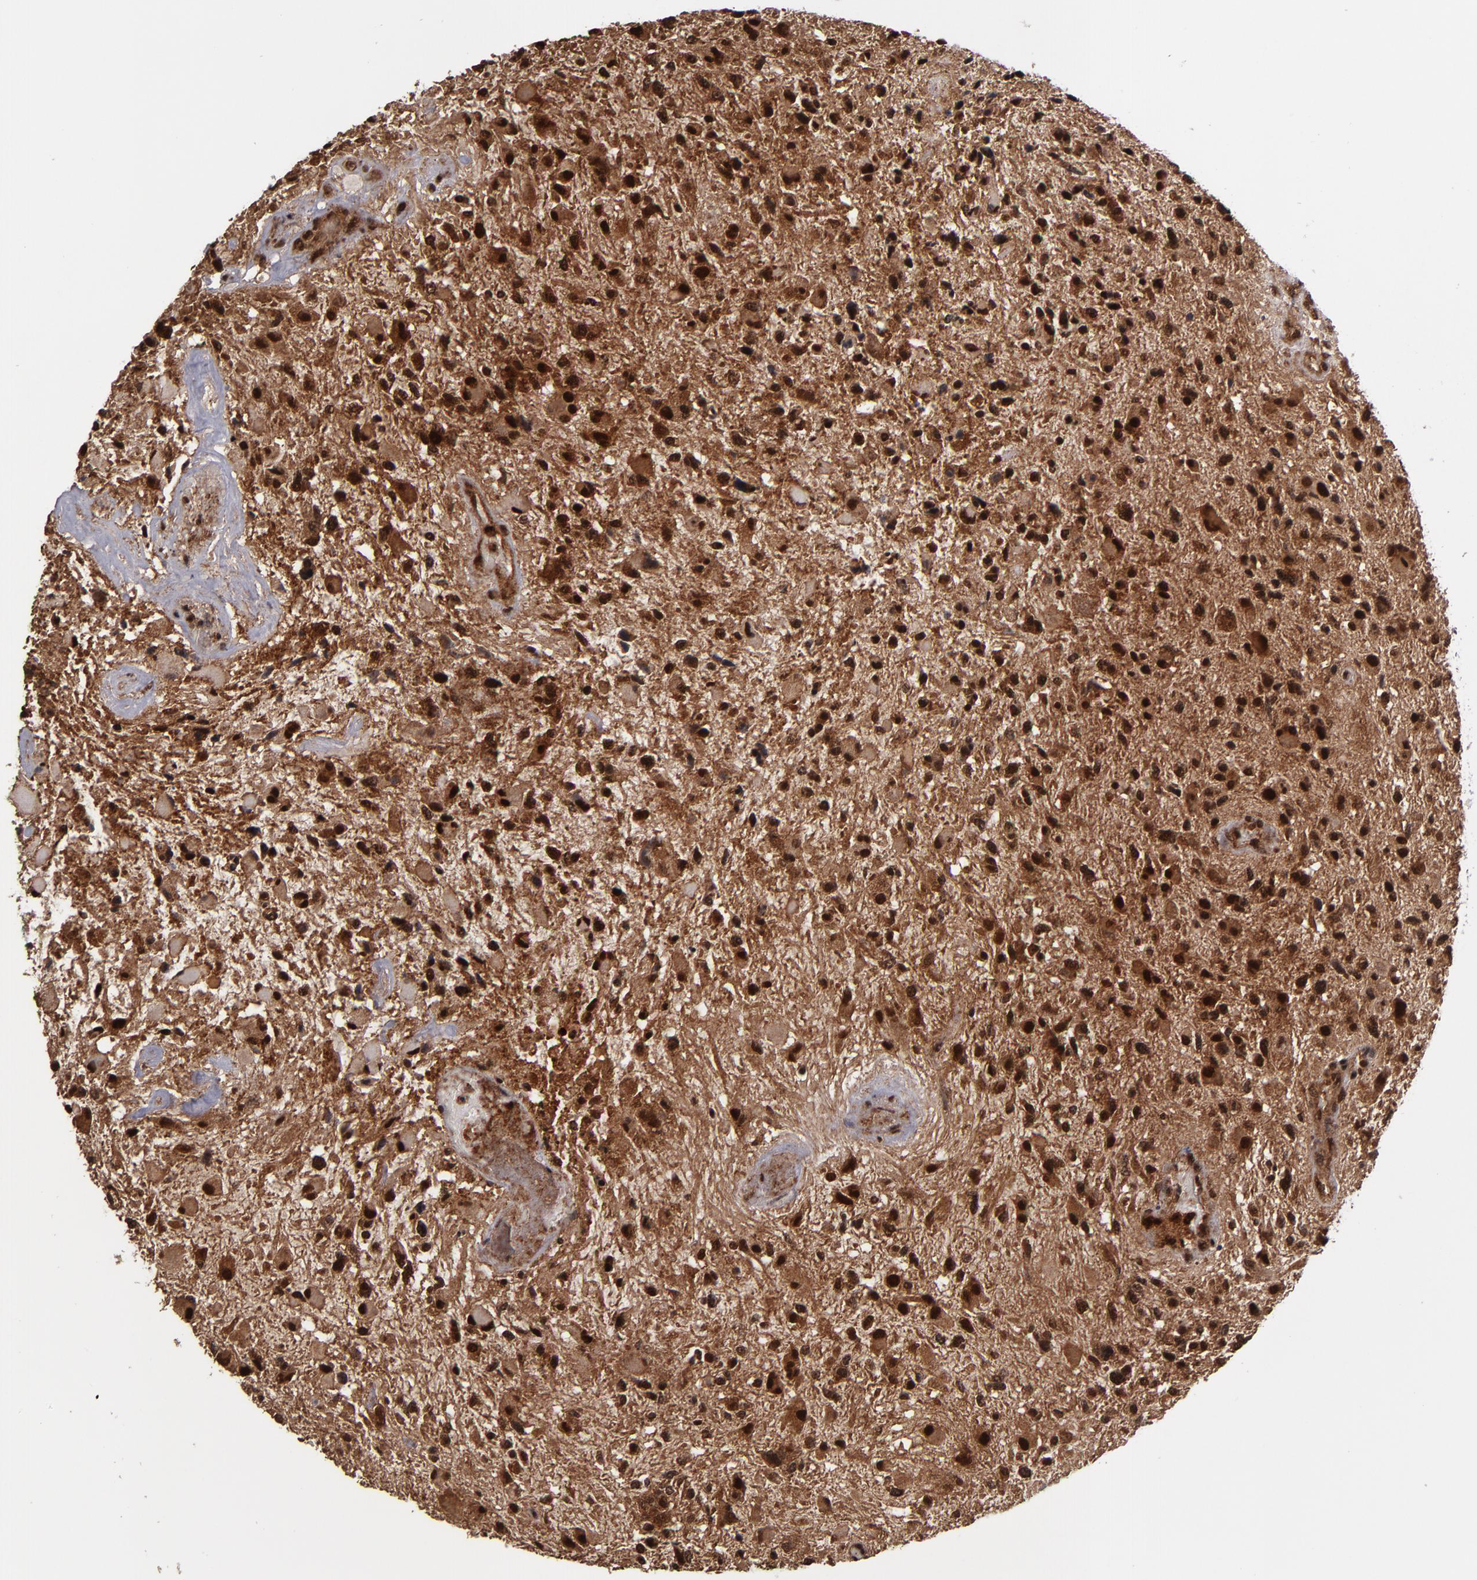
{"staining": {"intensity": "strong", "quantity": ">75%", "location": "cytoplasmic/membranous,nuclear"}, "tissue": "glioma", "cell_type": "Tumor cells", "image_type": "cancer", "snomed": [{"axis": "morphology", "description": "Glioma, malignant, High grade"}, {"axis": "topography", "description": "Brain"}], "caption": "Protein expression analysis of human malignant glioma (high-grade) reveals strong cytoplasmic/membranous and nuclear expression in about >75% of tumor cells.", "gene": "CUL5", "patient": {"sex": "female", "age": 60}}